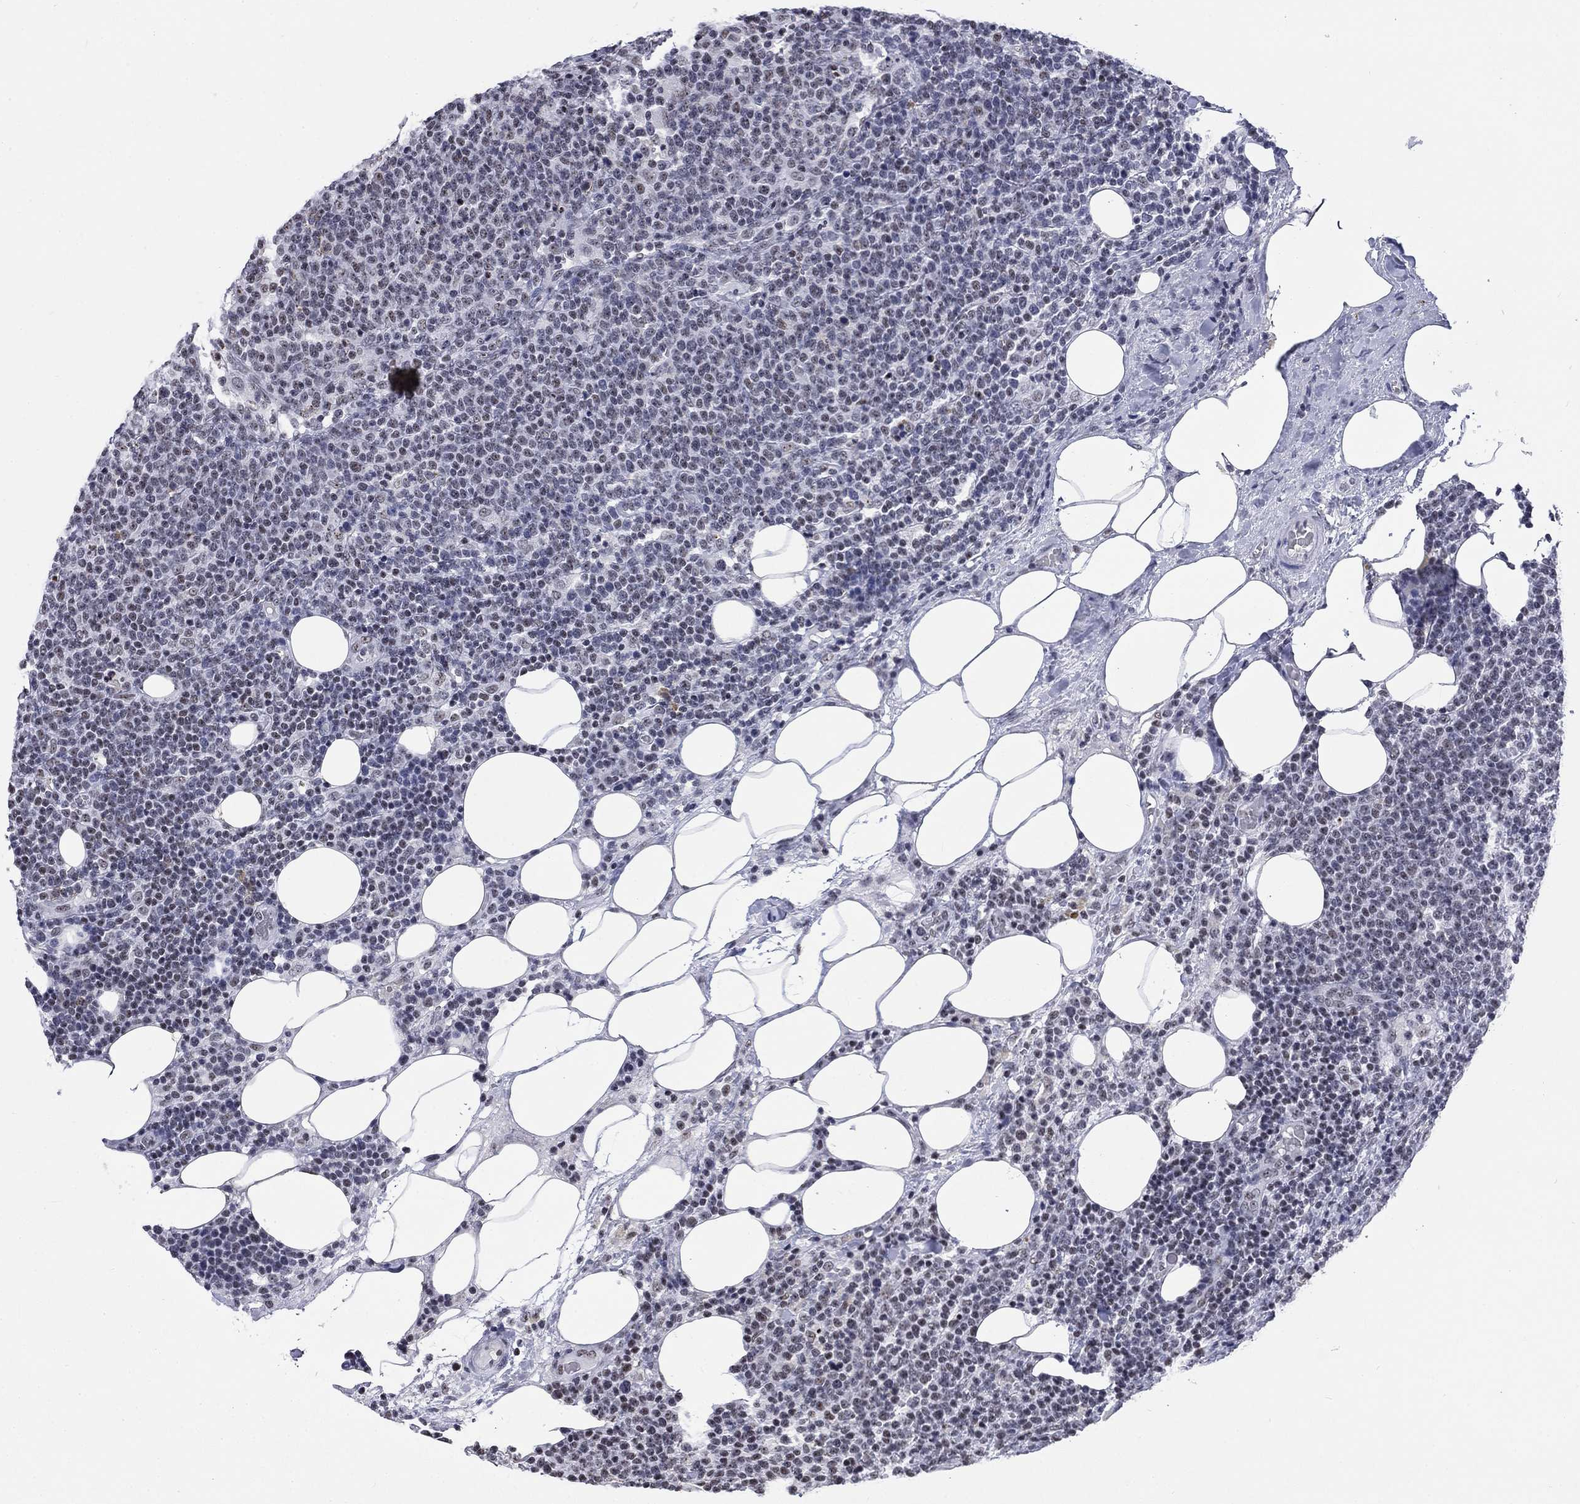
{"staining": {"intensity": "negative", "quantity": "none", "location": "none"}, "tissue": "lymphoma", "cell_type": "Tumor cells", "image_type": "cancer", "snomed": [{"axis": "morphology", "description": "Malignant lymphoma, non-Hodgkin's type, High grade"}, {"axis": "topography", "description": "Lymph node"}], "caption": "IHC histopathology image of neoplastic tissue: lymphoma stained with DAB exhibits no significant protein staining in tumor cells. Nuclei are stained in blue.", "gene": "CSRNP3", "patient": {"sex": "male", "age": 61}}